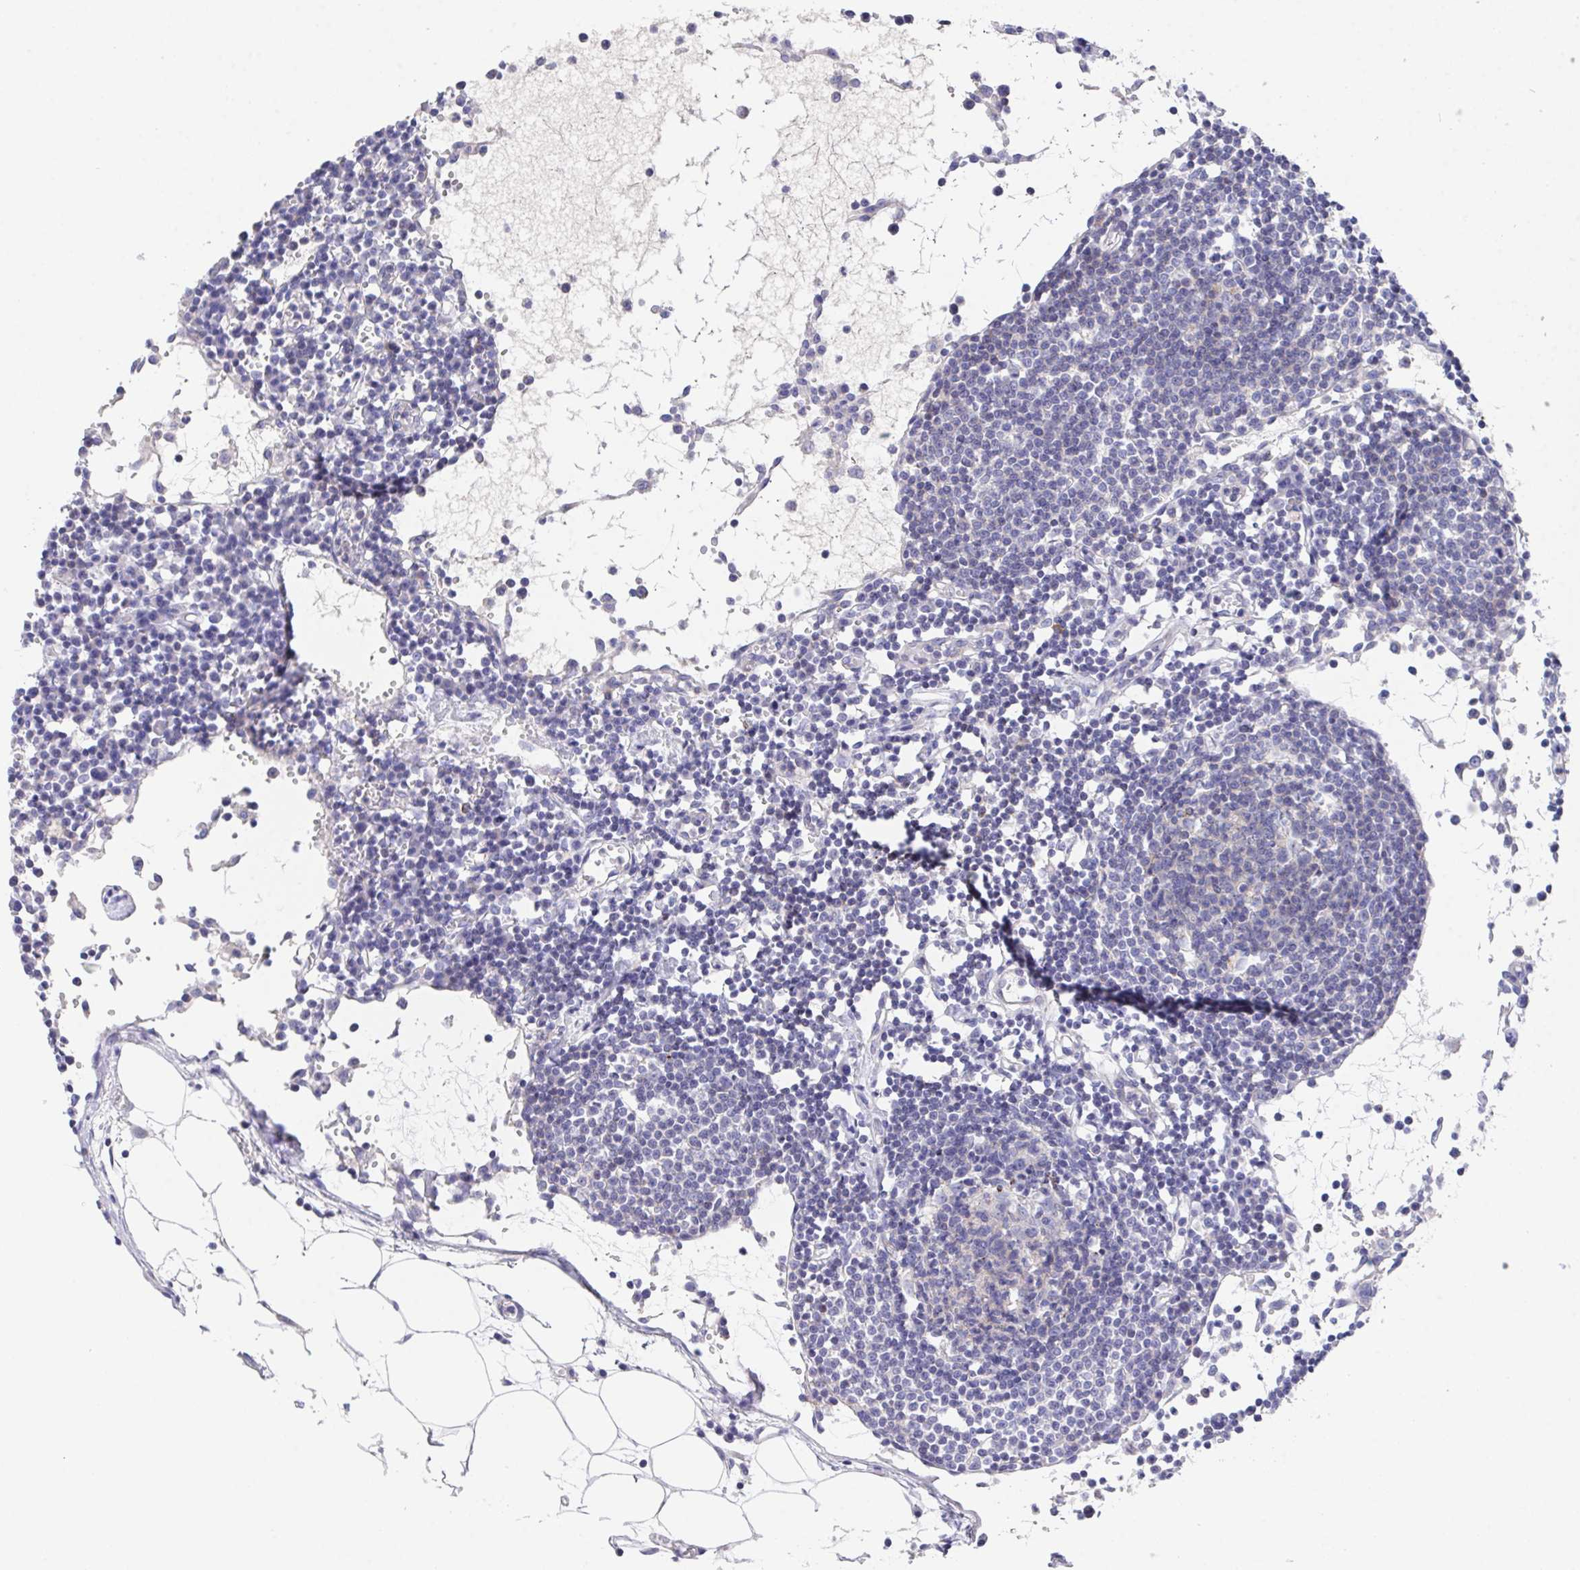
{"staining": {"intensity": "negative", "quantity": "none", "location": "none"}, "tissue": "lymph node", "cell_type": "Germinal center cells", "image_type": "normal", "snomed": [{"axis": "morphology", "description": "Normal tissue, NOS"}, {"axis": "topography", "description": "Lymph node"}], "caption": "Micrograph shows no significant protein positivity in germinal center cells of unremarkable lymph node. Nuclei are stained in blue.", "gene": "PRG3", "patient": {"sex": "female", "age": 78}}